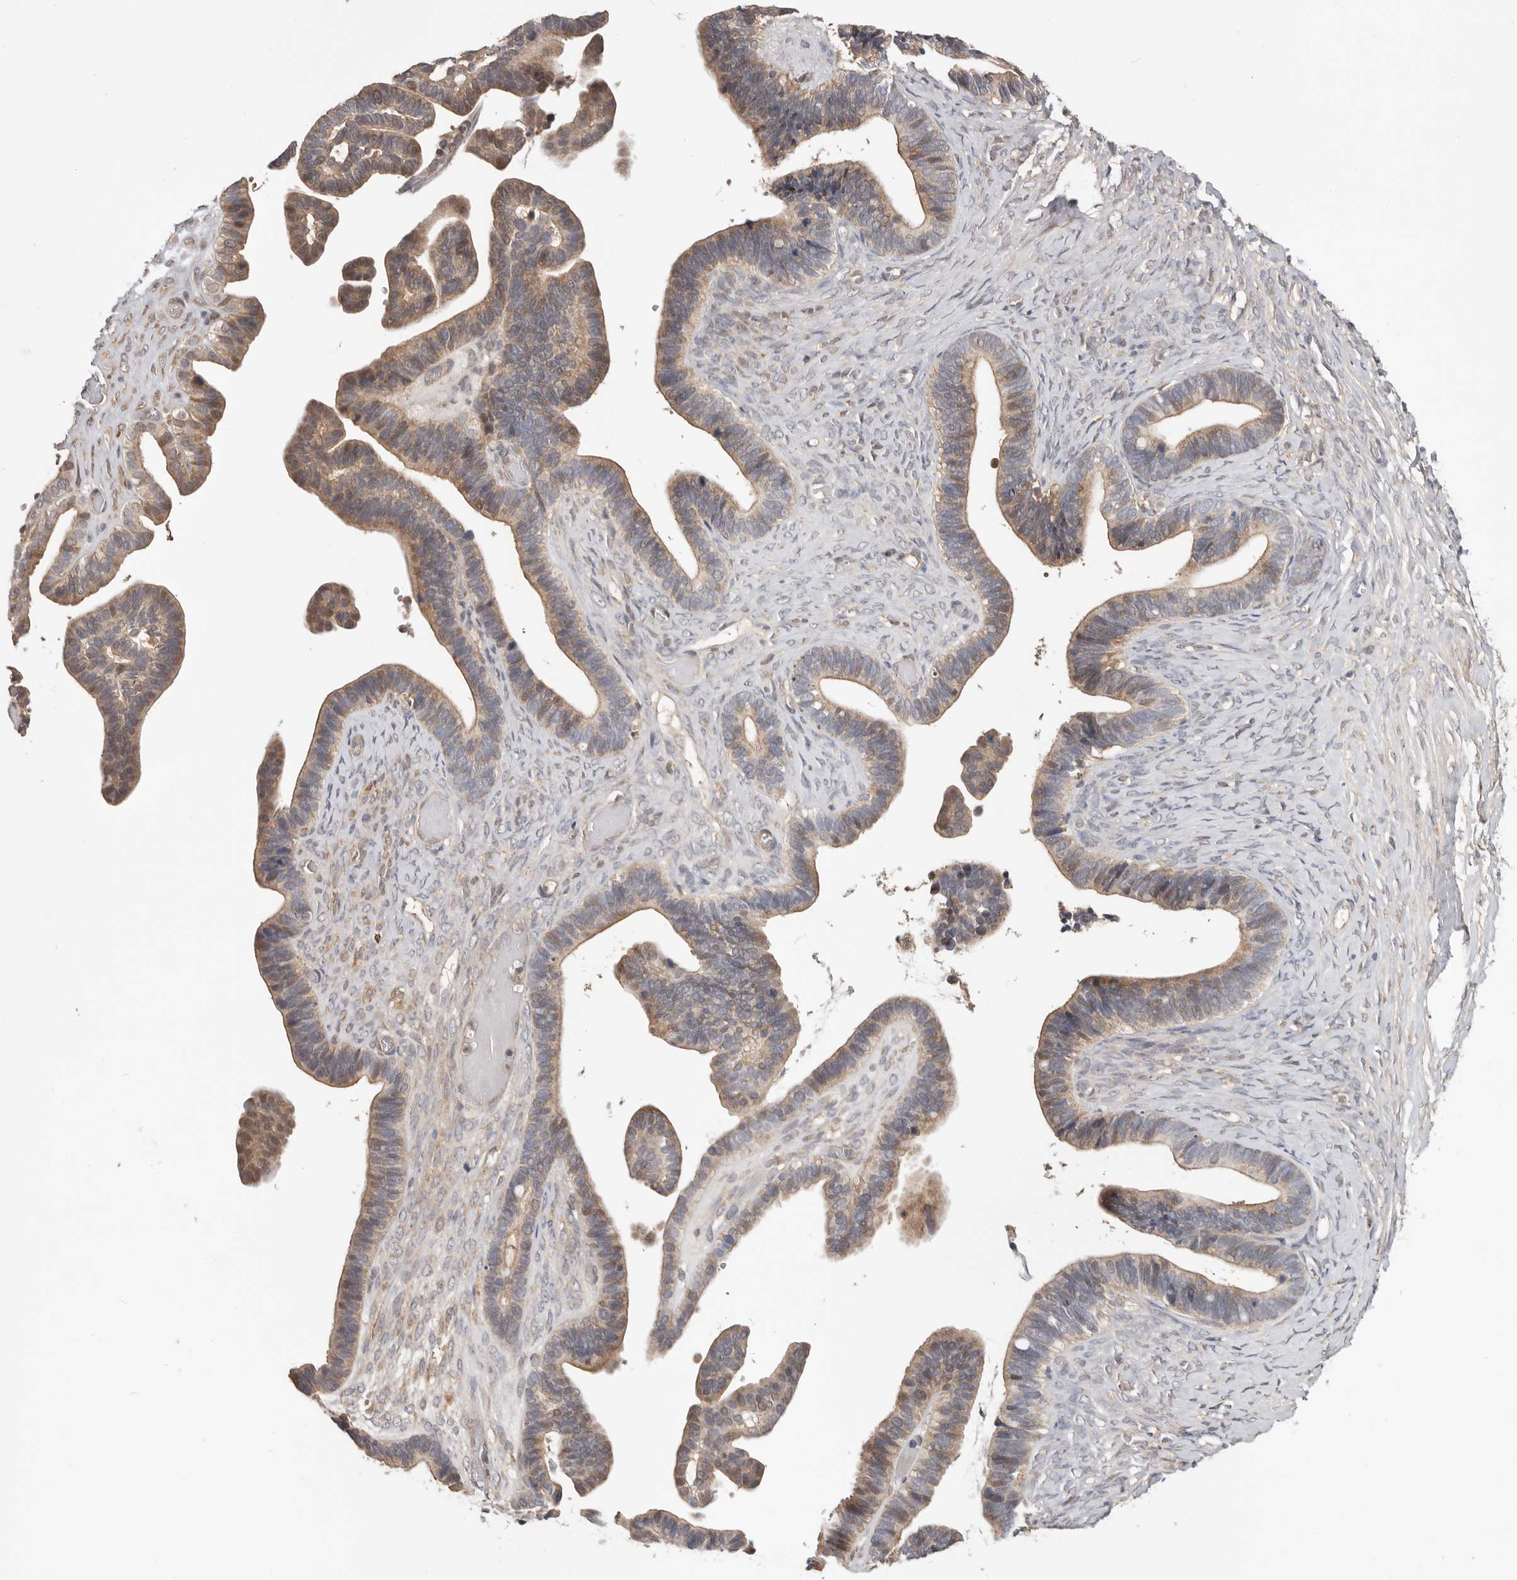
{"staining": {"intensity": "moderate", "quantity": ">75%", "location": "cytoplasmic/membranous"}, "tissue": "ovarian cancer", "cell_type": "Tumor cells", "image_type": "cancer", "snomed": [{"axis": "morphology", "description": "Cystadenocarcinoma, serous, NOS"}, {"axis": "topography", "description": "Ovary"}], "caption": "Ovarian cancer was stained to show a protein in brown. There is medium levels of moderate cytoplasmic/membranous positivity in approximately >75% of tumor cells.", "gene": "LRP6", "patient": {"sex": "female", "age": 56}}